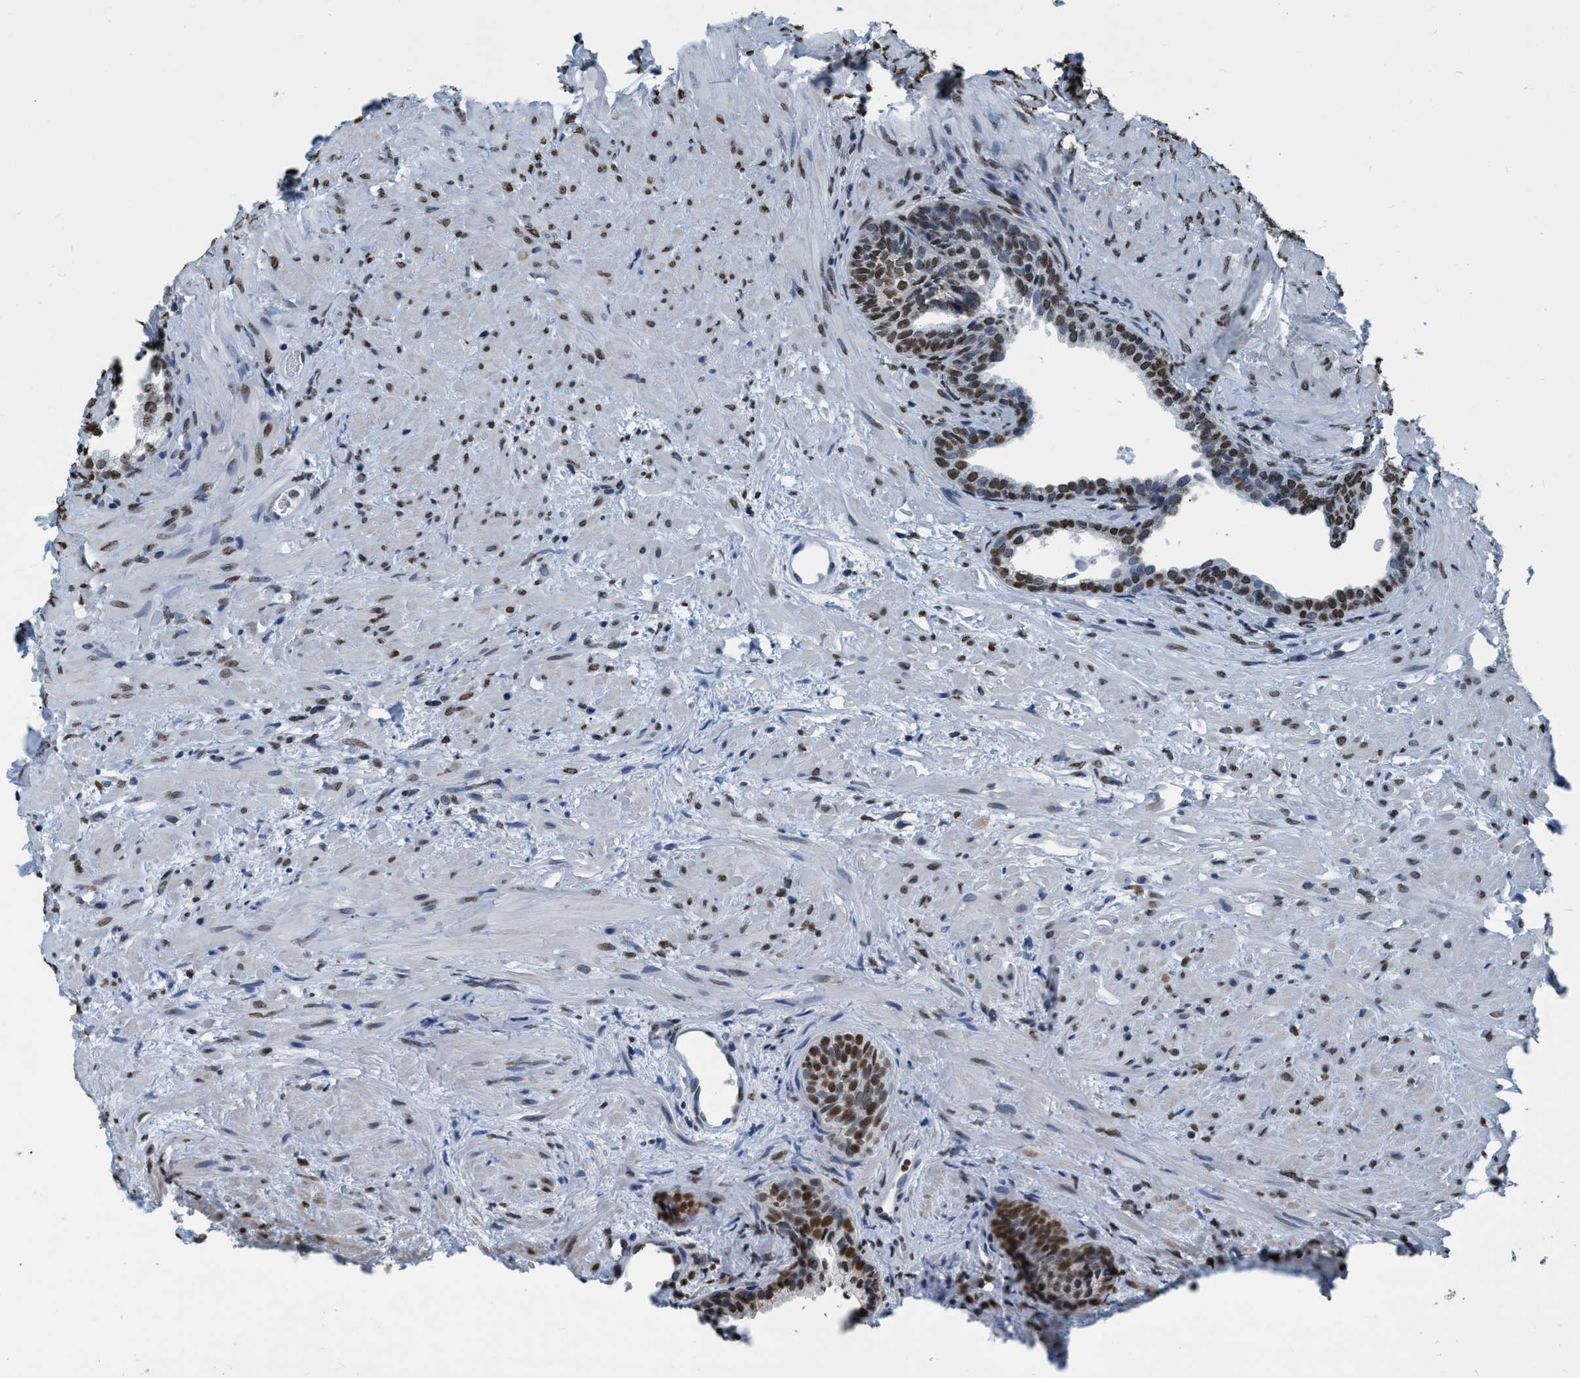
{"staining": {"intensity": "moderate", "quantity": ">75%", "location": "nuclear"}, "tissue": "prostate", "cell_type": "Glandular cells", "image_type": "normal", "snomed": [{"axis": "morphology", "description": "Normal tissue, NOS"}, {"axis": "topography", "description": "Prostate"}], "caption": "A micrograph showing moderate nuclear expression in about >75% of glandular cells in benign prostate, as visualized by brown immunohistochemical staining.", "gene": "CCNE2", "patient": {"sex": "male", "age": 76}}